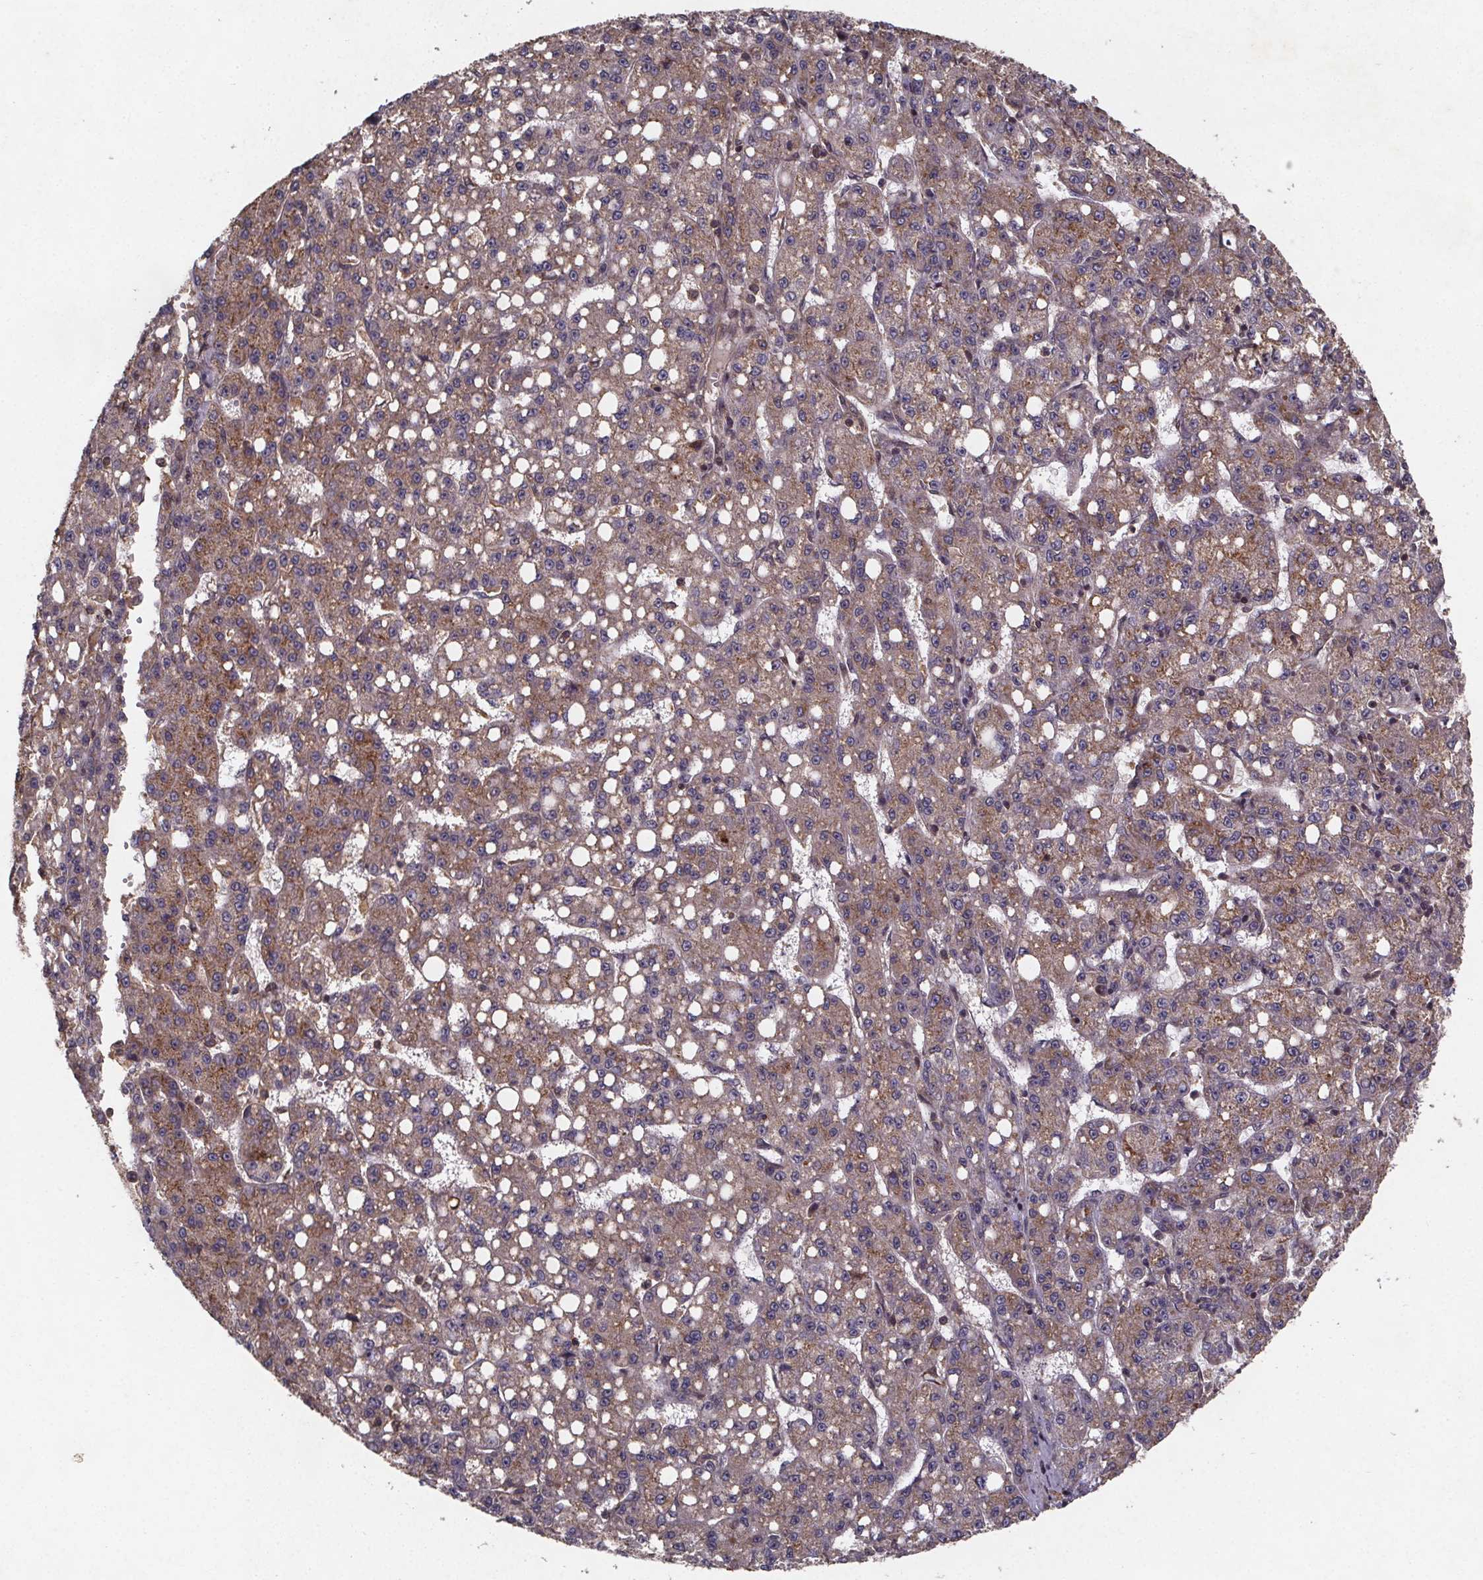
{"staining": {"intensity": "moderate", "quantity": "25%-75%", "location": "cytoplasmic/membranous"}, "tissue": "liver cancer", "cell_type": "Tumor cells", "image_type": "cancer", "snomed": [{"axis": "morphology", "description": "Carcinoma, Hepatocellular, NOS"}, {"axis": "topography", "description": "Liver"}], "caption": "Hepatocellular carcinoma (liver) stained with a protein marker displays moderate staining in tumor cells.", "gene": "PIERCE2", "patient": {"sex": "female", "age": 65}}